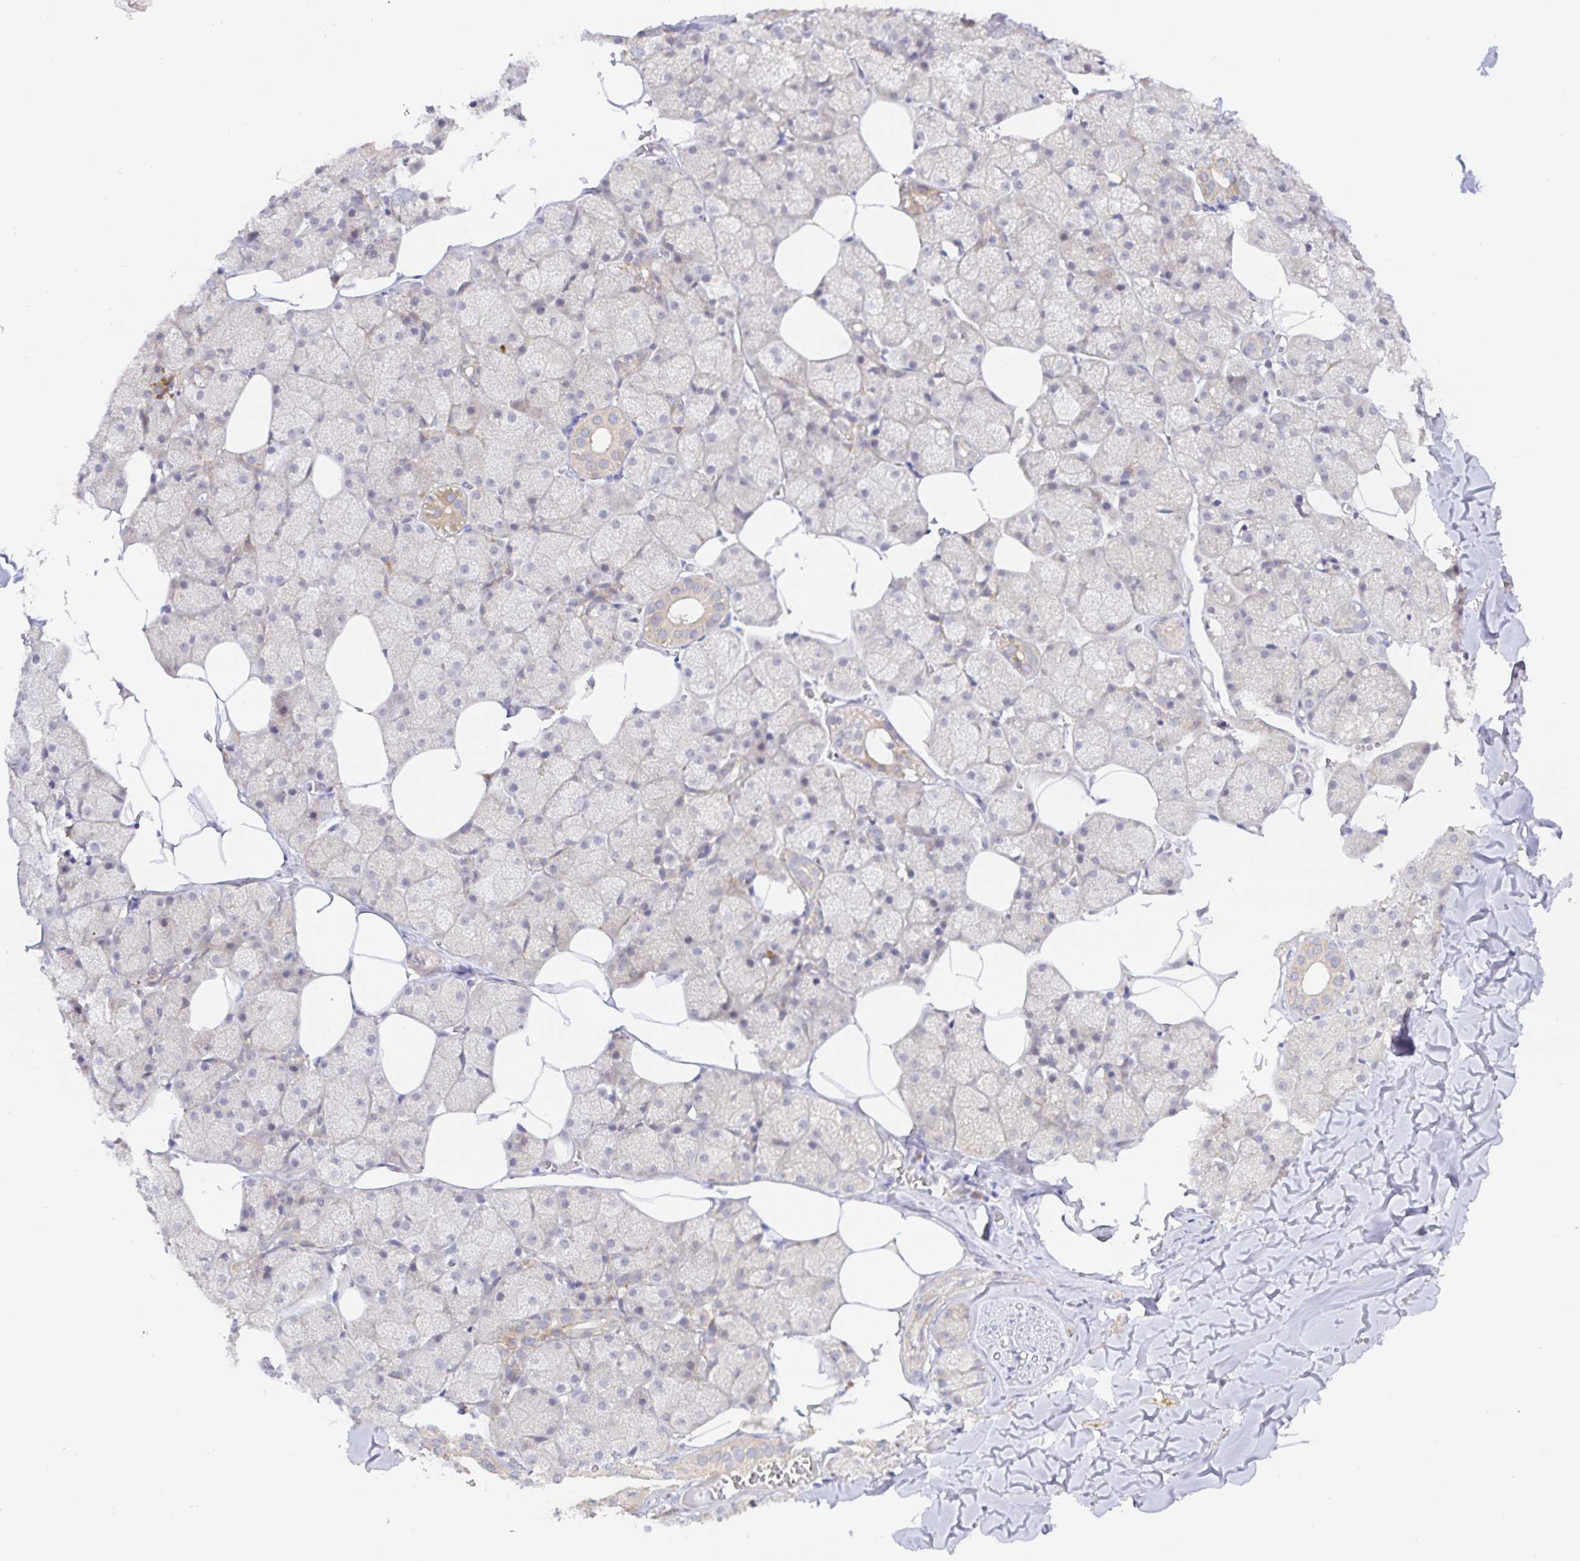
{"staining": {"intensity": "weak", "quantity": "<25%", "location": "cytoplasmic/membranous"}, "tissue": "salivary gland", "cell_type": "Glandular cells", "image_type": "normal", "snomed": [{"axis": "morphology", "description": "Normal tissue, NOS"}, {"axis": "topography", "description": "Salivary gland"}, {"axis": "topography", "description": "Peripheral nerve tissue"}], "caption": "Glandular cells are negative for protein expression in normal human salivary gland. The staining was performed using DAB (3,3'-diaminobenzidine) to visualize the protein expression in brown, while the nuclei were stained in blue with hematoxylin (Magnification: 20x).", "gene": "ZDHHC11B", "patient": {"sex": "male", "age": 38}}